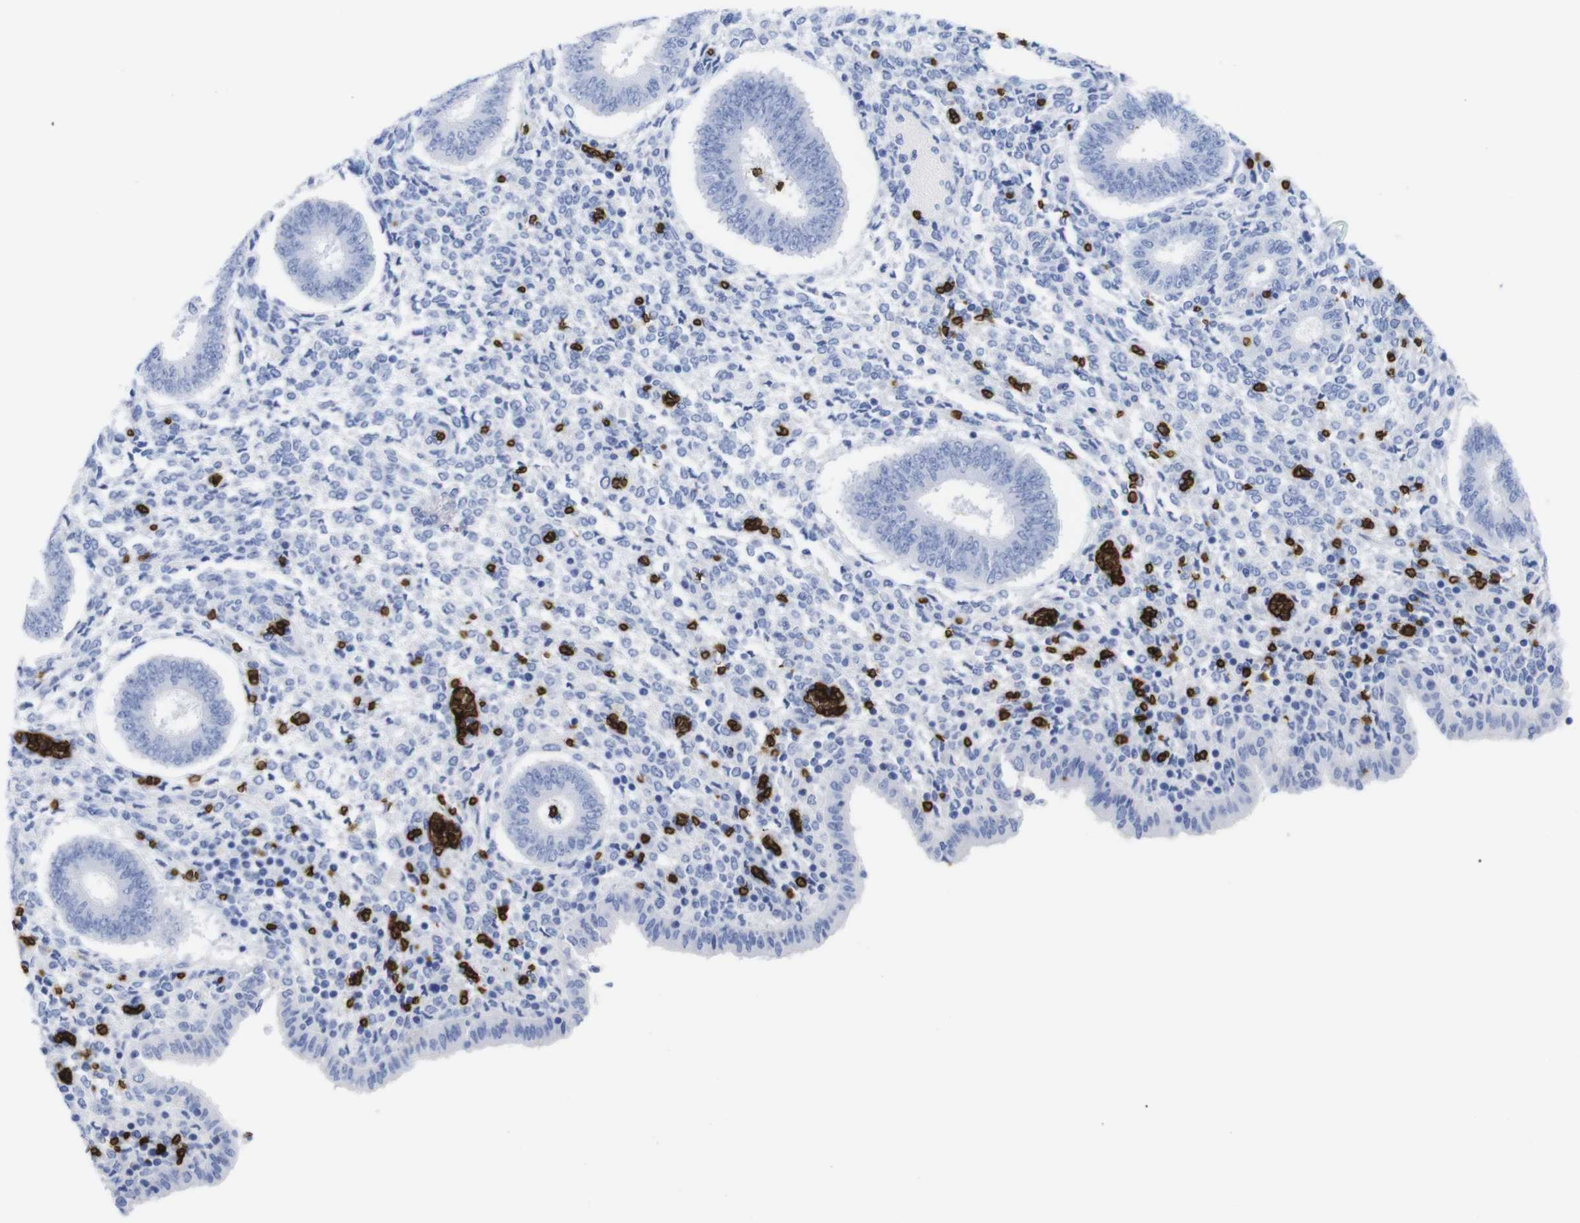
{"staining": {"intensity": "negative", "quantity": "none", "location": "none"}, "tissue": "endometrium", "cell_type": "Cells in endometrial stroma", "image_type": "normal", "snomed": [{"axis": "morphology", "description": "Normal tissue, NOS"}, {"axis": "topography", "description": "Endometrium"}], "caption": "This is a image of immunohistochemistry staining of benign endometrium, which shows no expression in cells in endometrial stroma. The staining is performed using DAB (3,3'-diaminobenzidine) brown chromogen with nuclei counter-stained in using hematoxylin.", "gene": "S1PR2", "patient": {"sex": "female", "age": 35}}